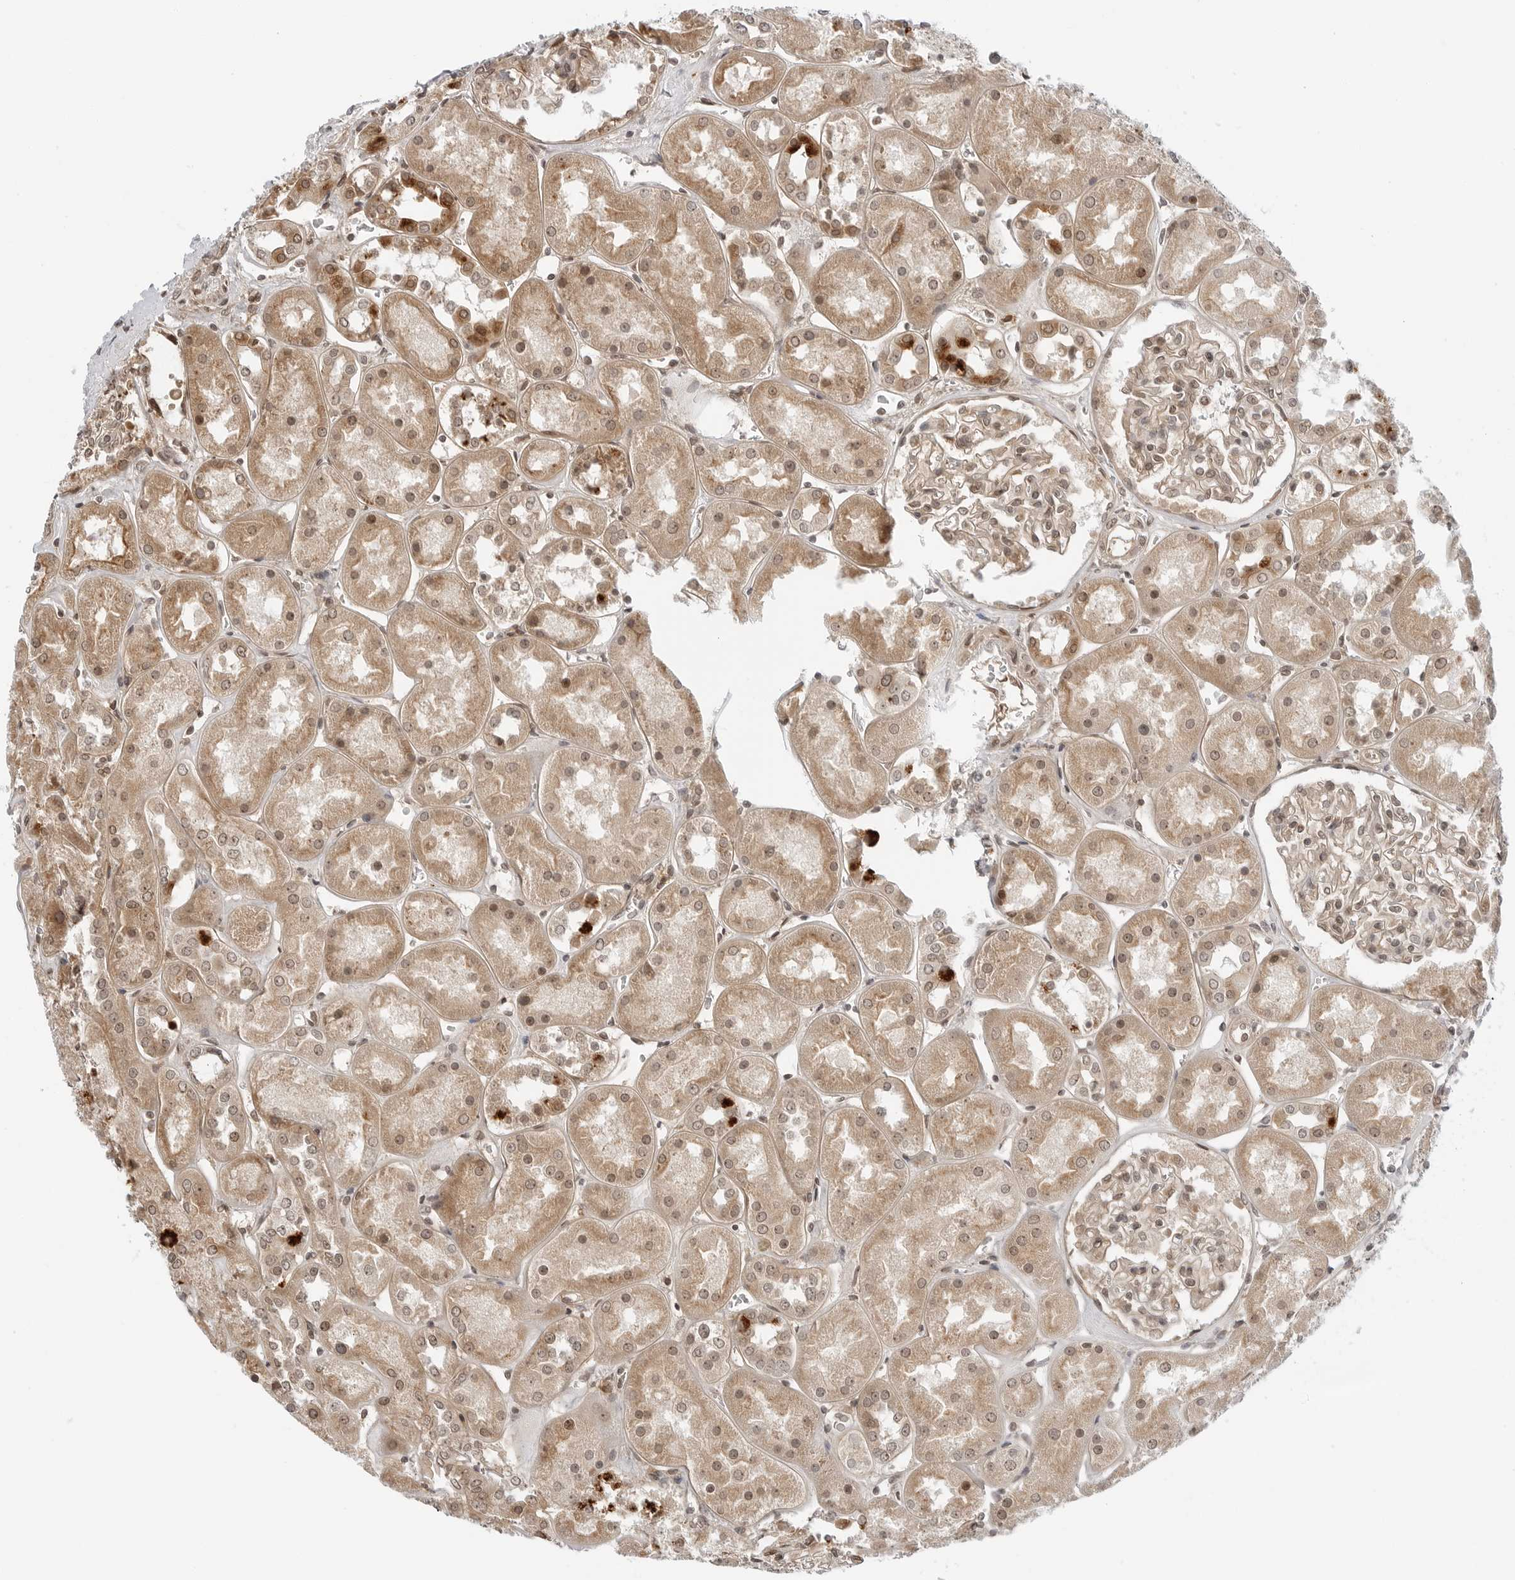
{"staining": {"intensity": "moderate", "quantity": "25%-75%", "location": "cytoplasmic/membranous,nuclear"}, "tissue": "kidney", "cell_type": "Cells in glomeruli", "image_type": "normal", "snomed": [{"axis": "morphology", "description": "Normal tissue, NOS"}, {"axis": "topography", "description": "Kidney"}], "caption": "Approximately 25%-75% of cells in glomeruli in normal kidney demonstrate moderate cytoplasmic/membranous,nuclear protein staining as visualized by brown immunohistochemical staining.", "gene": "TIPRL", "patient": {"sex": "male", "age": 70}}